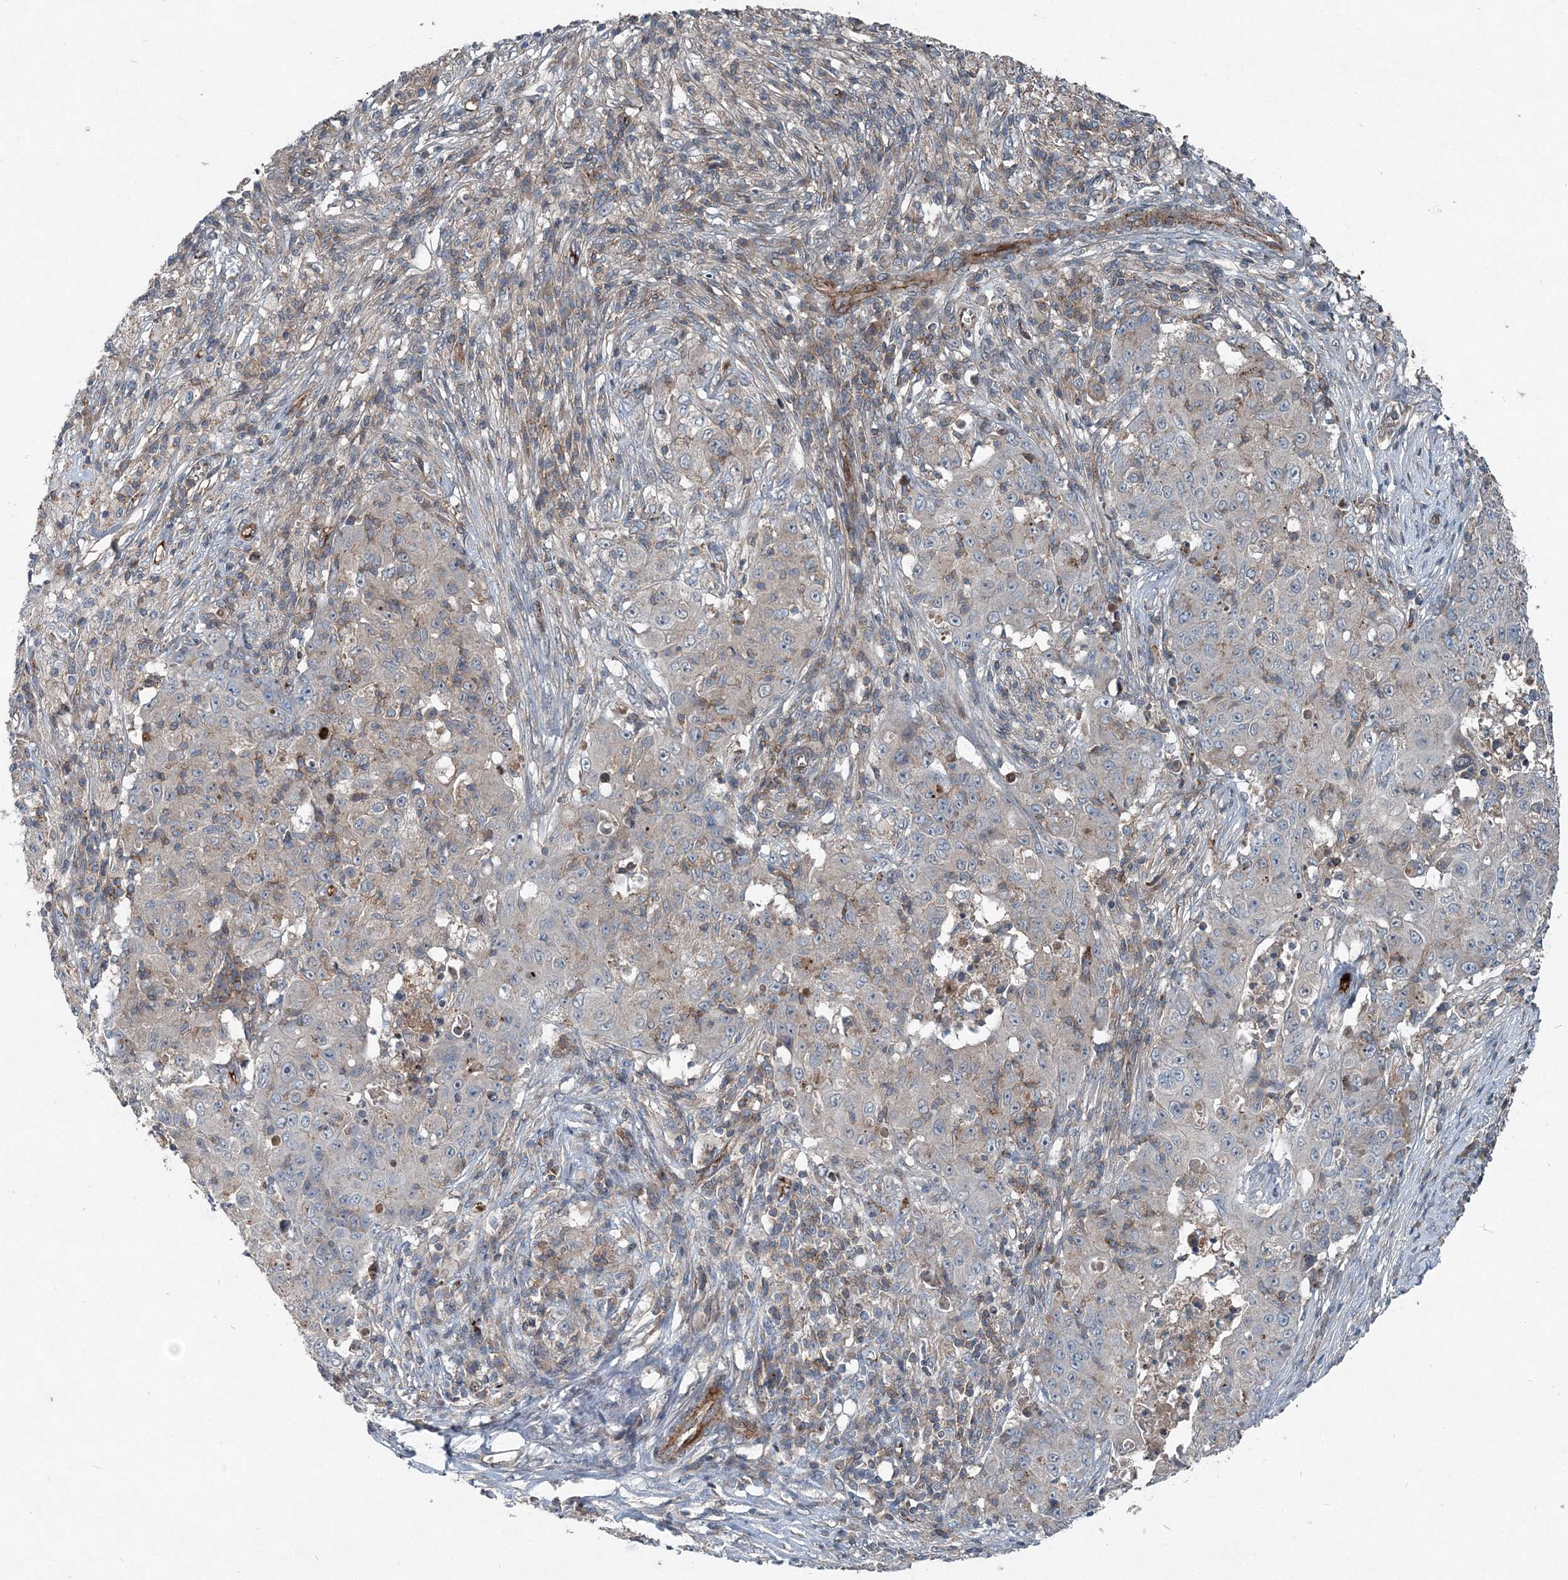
{"staining": {"intensity": "negative", "quantity": "none", "location": "none"}, "tissue": "ovarian cancer", "cell_type": "Tumor cells", "image_type": "cancer", "snomed": [{"axis": "morphology", "description": "Carcinoma, endometroid"}, {"axis": "topography", "description": "Ovary"}], "caption": "There is no significant positivity in tumor cells of ovarian cancer.", "gene": "ABHD14B", "patient": {"sex": "female", "age": 42}}